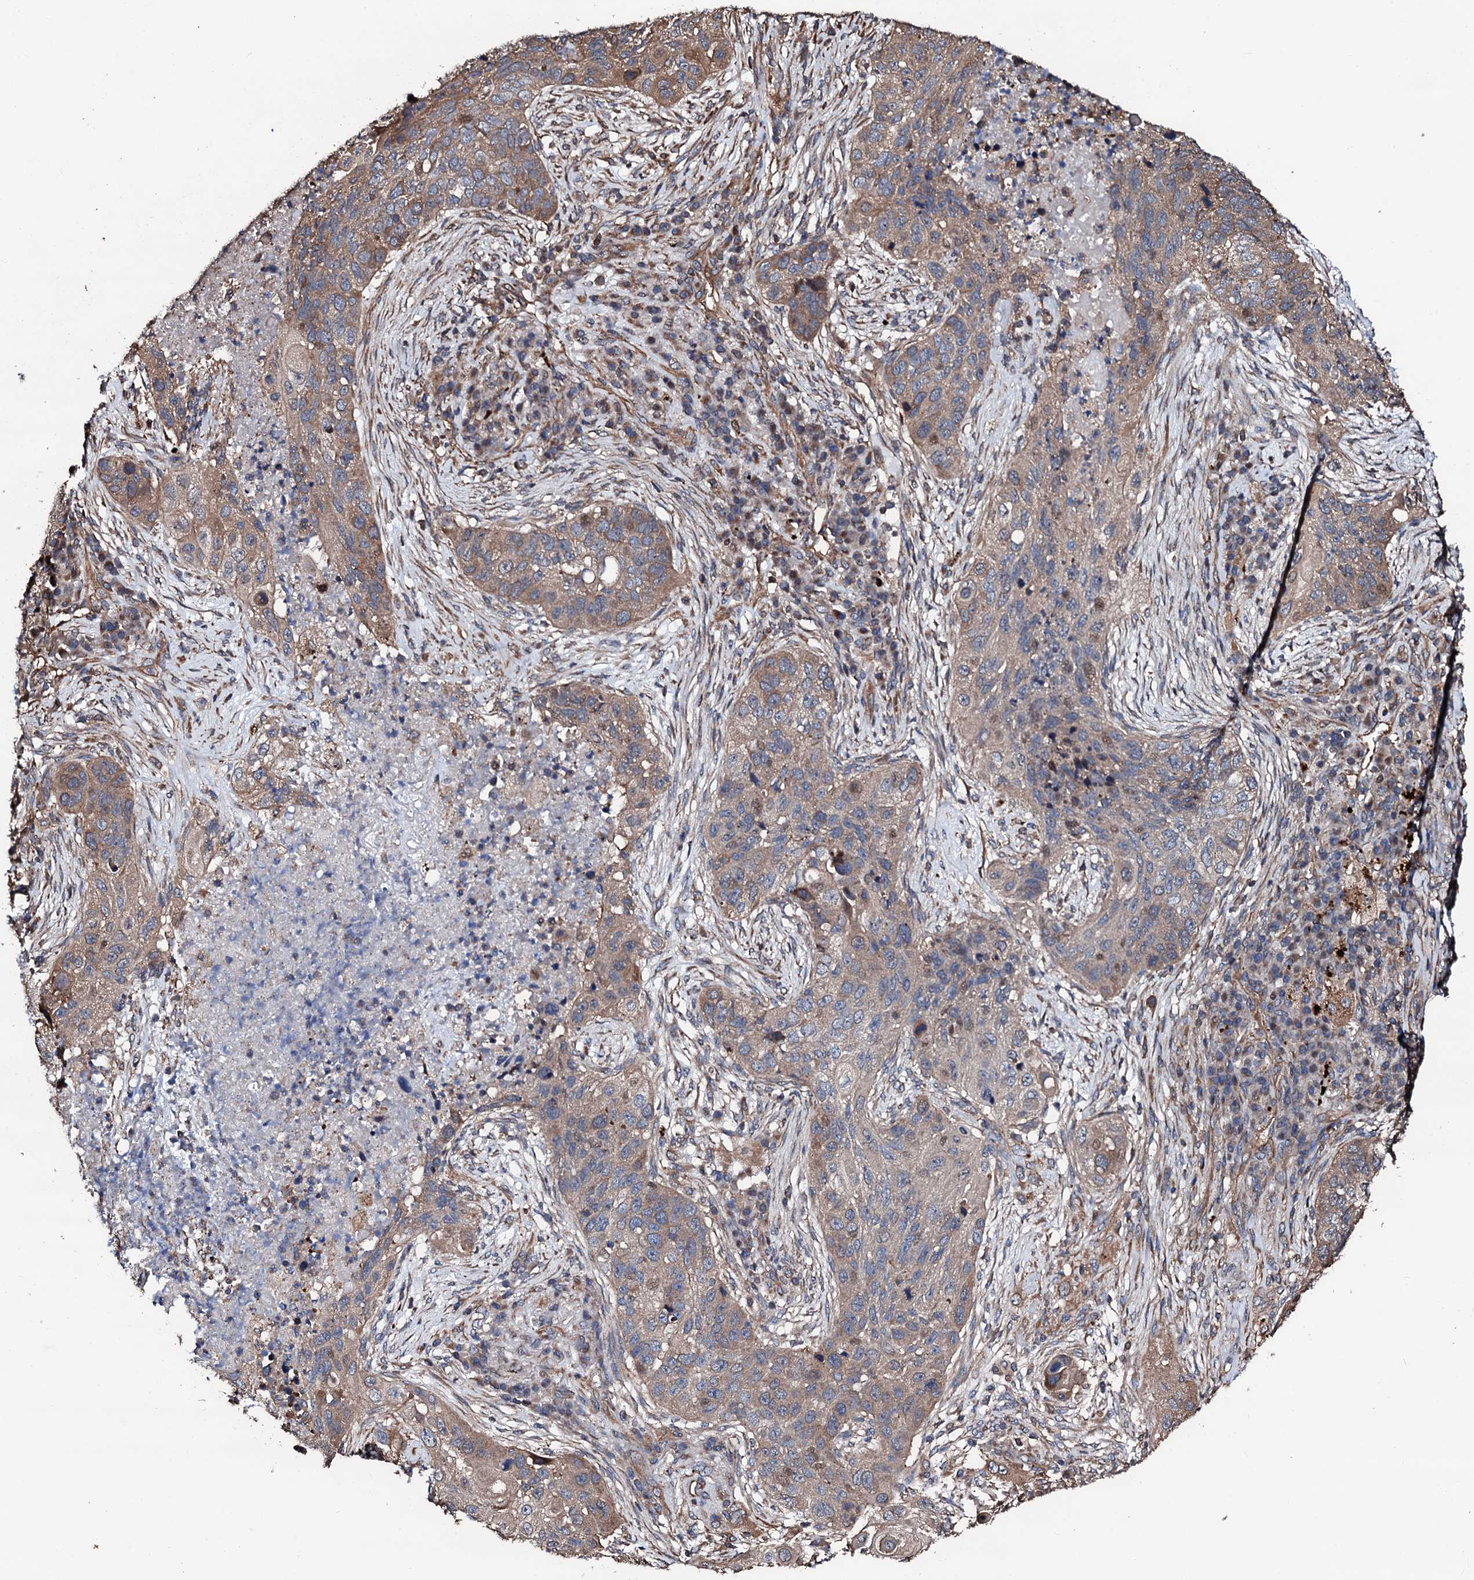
{"staining": {"intensity": "moderate", "quantity": "25%-75%", "location": "cytoplasmic/membranous"}, "tissue": "lung cancer", "cell_type": "Tumor cells", "image_type": "cancer", "snomed": [{"axis": "morphology", "description": "Squamous cell carcinoma, NOS"}, {"axis": "topography", "description": "Lung"}], "caption": "The image reveals a brown stain indicating the presence of a protein in the cytoplasmic/membranous of tumor cells in lung cancer. (Brightfield microscopy of DAB IHC at high magnification).", "gene": "CKAP5", "patient": {"sex": "female", "age": 63}}